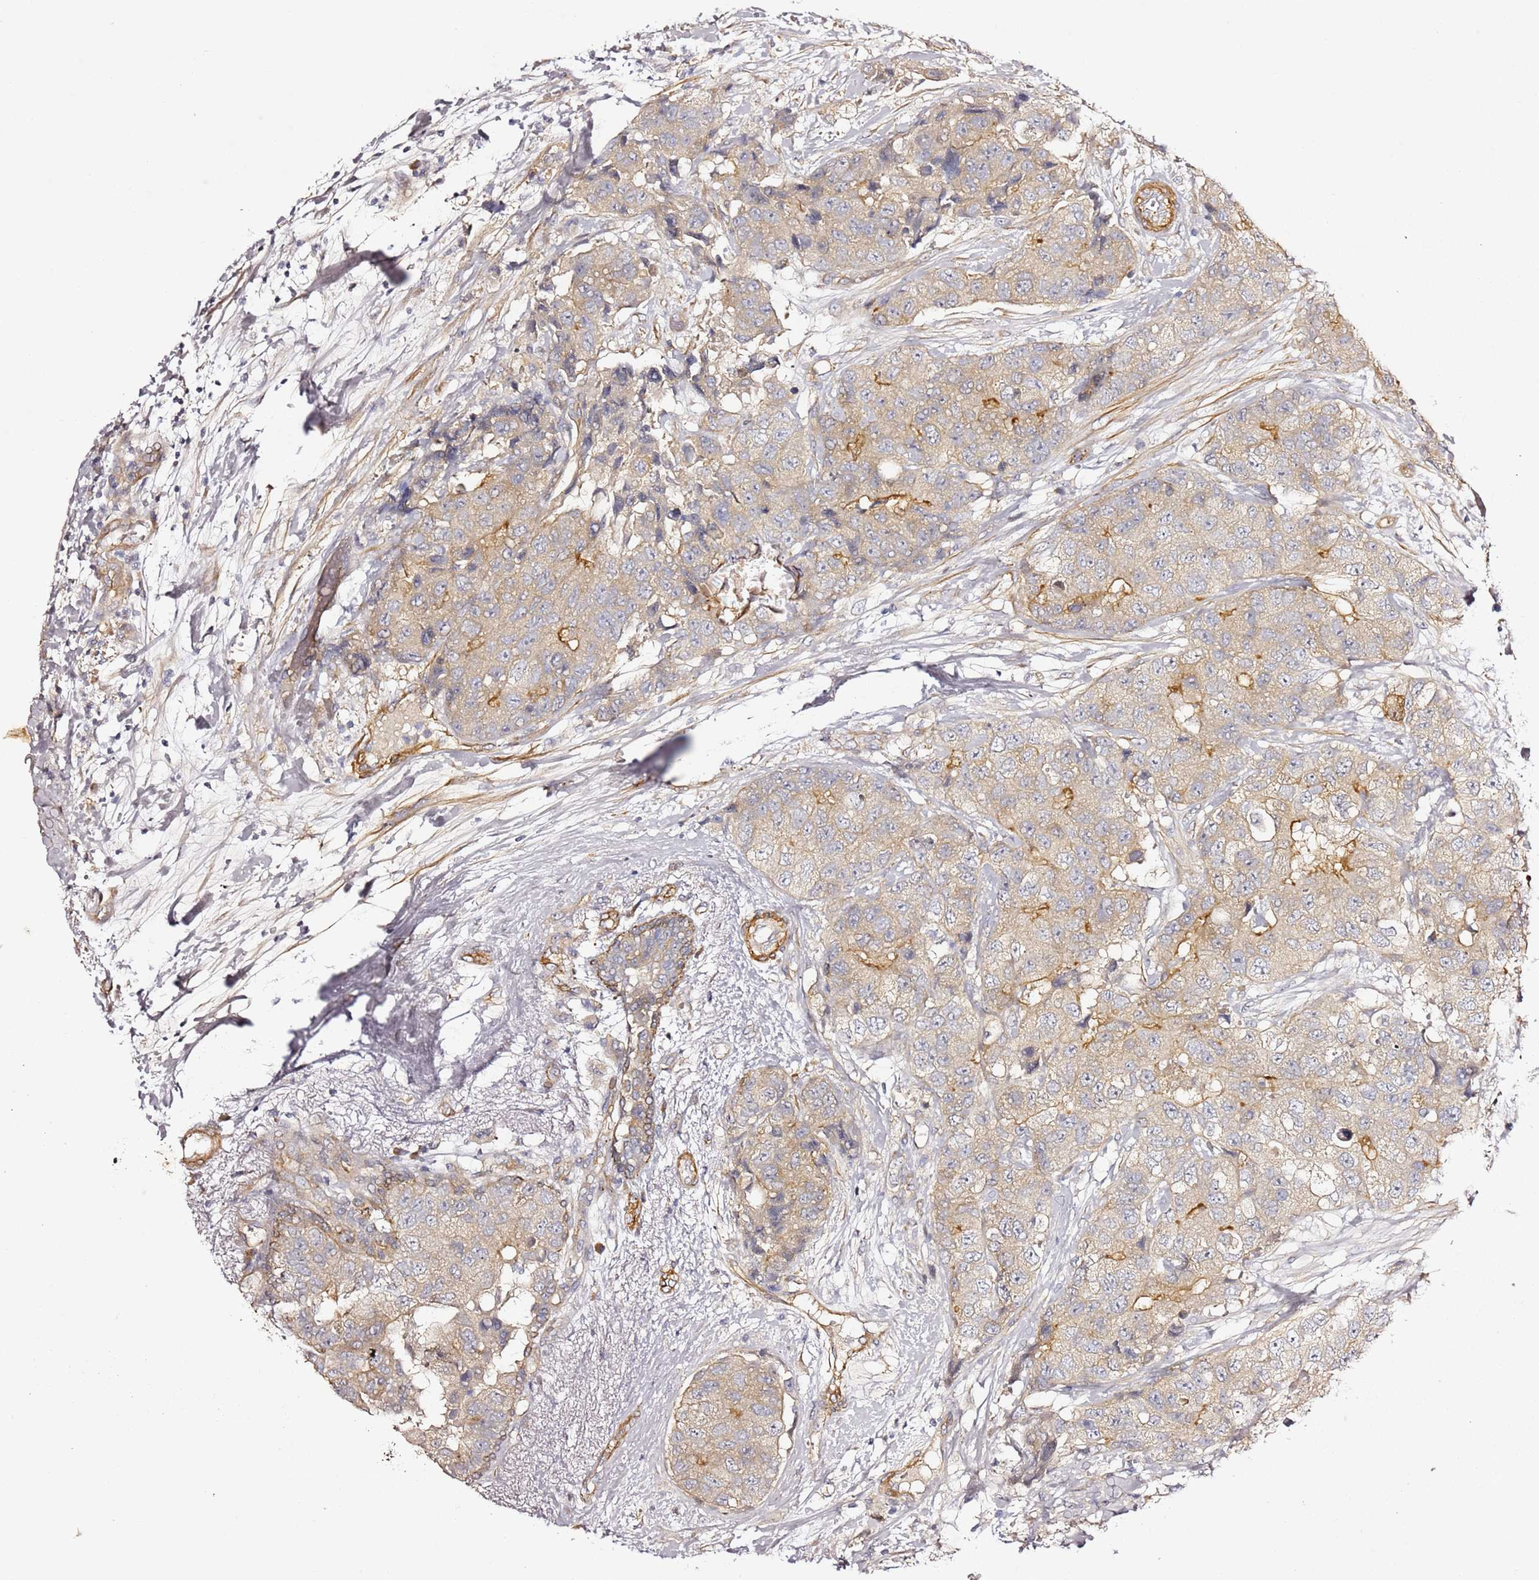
{"staining": {"intensity": "moderate", "quantity": "<25%", "location": "cytoplasmic/membranous"}, "tissue": "breast cancer", "cell_type": "Tumor cells", "image_type": "cancer", "snomed": [{"axis": "morphology", "description": "Duct carcinoma"}, {"axis": "topography", "description": "Breast"}], "caption": "Immunohistochemical staining of invasive ductal carcinoma (breast) exhibits low levels of moderate cytoplasmic/membranous staining in about <25% of tumor cells.", "gene": "EPS8L1", "patient": {"sex": "female", "age": 62}}